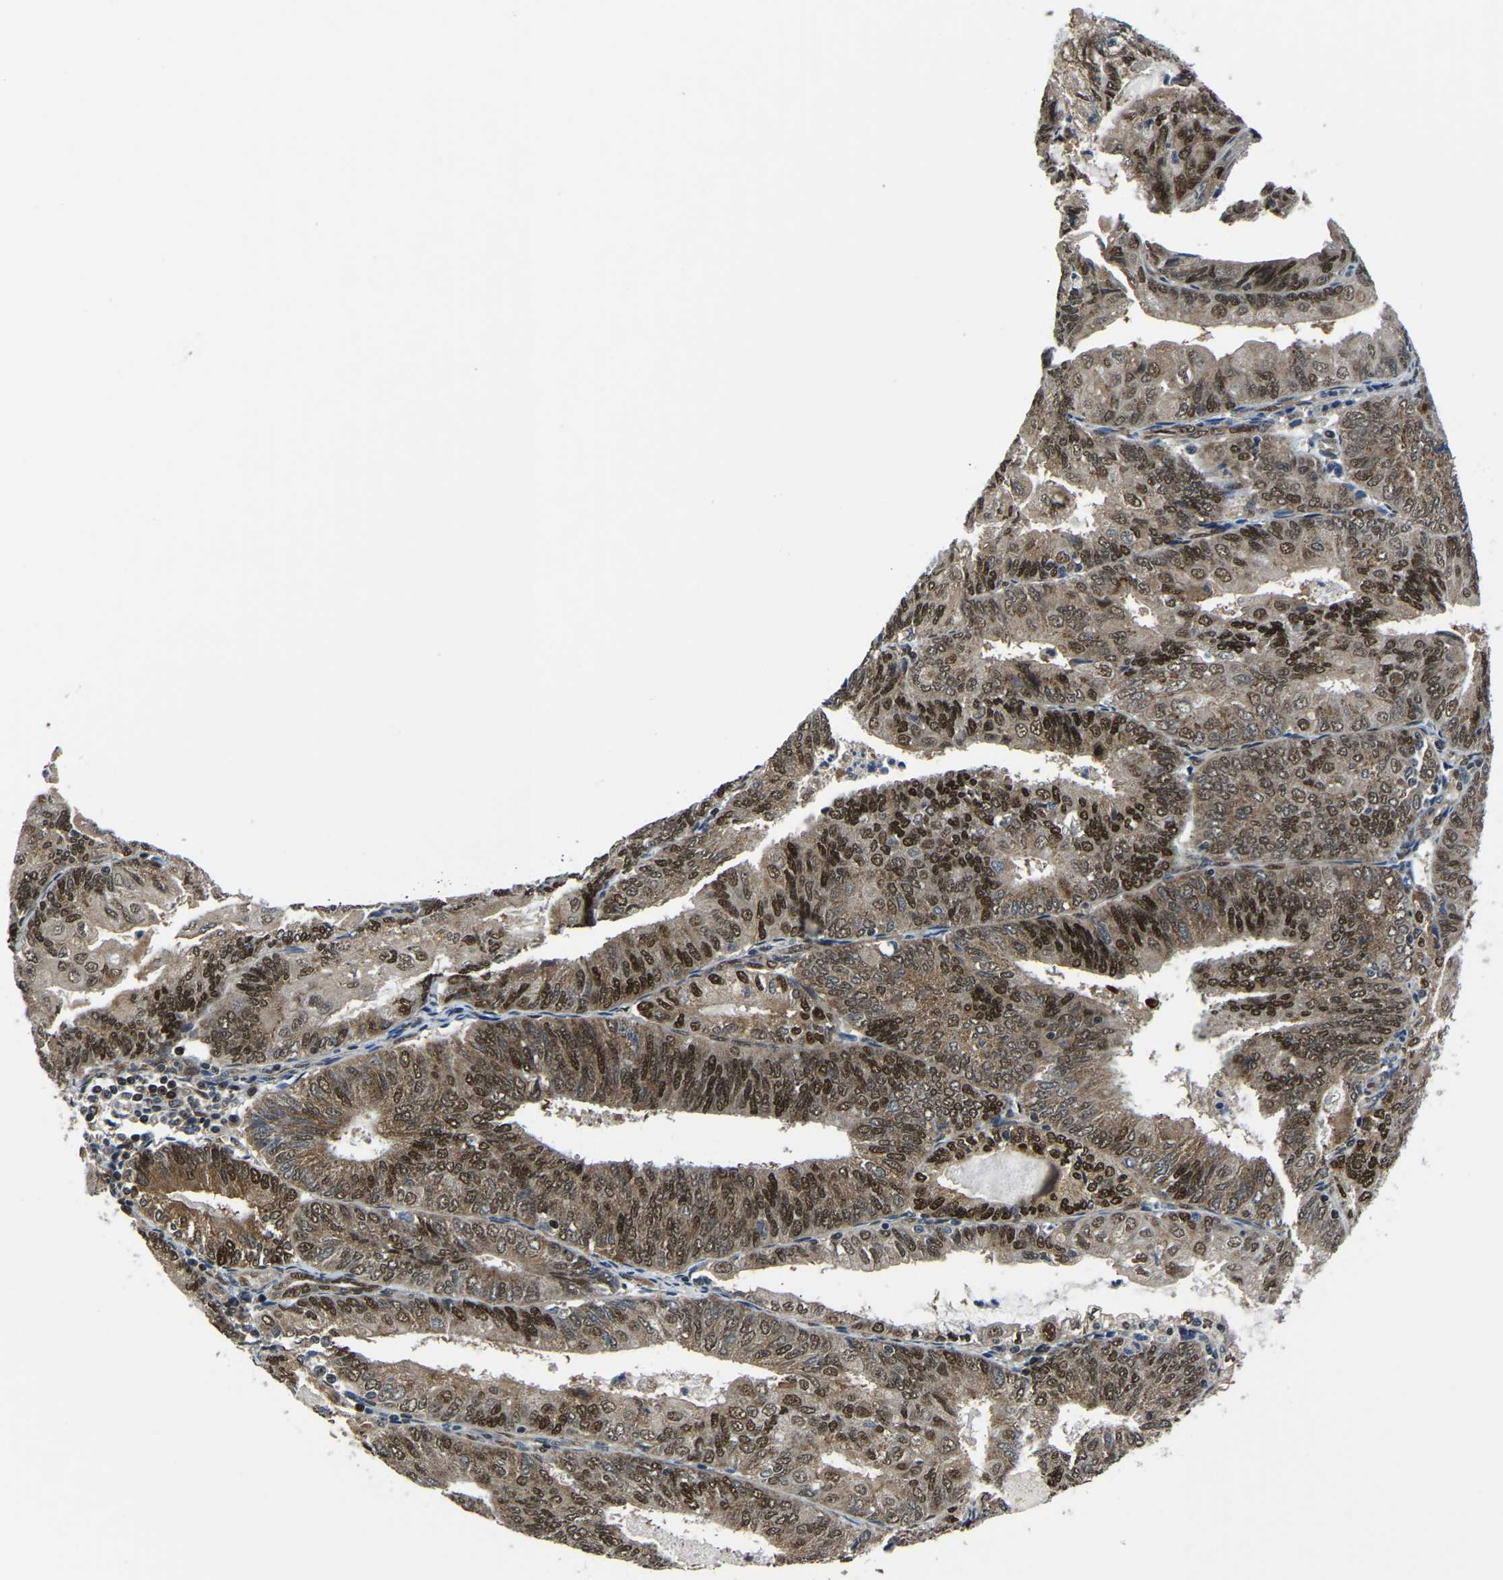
{"staining": {"intensity": "moderate", "quantity": ">75%", "location": "cytoplasmic/membranous,nuclear"}, "tissue": "endometrial cancer", "cell_type": "Tumor cells", "image_type": "cancer", "snomed": [{"axis": "morphology", "description": "Adenocarcinoma, NOS"}, {"axis": "topography", "description": "Endometrium"}], "caption": "Endometrial cancer tissue displays moderate cytoplasmic/membranous and nuclear staining in about >75% of tumor cells (Stains: DAB in brown, nuclei in blue, Microscopy: brightfield microscopy at high magnification).", "gene": "DFFA", "patient": {"sex": "female", "age": 81}}